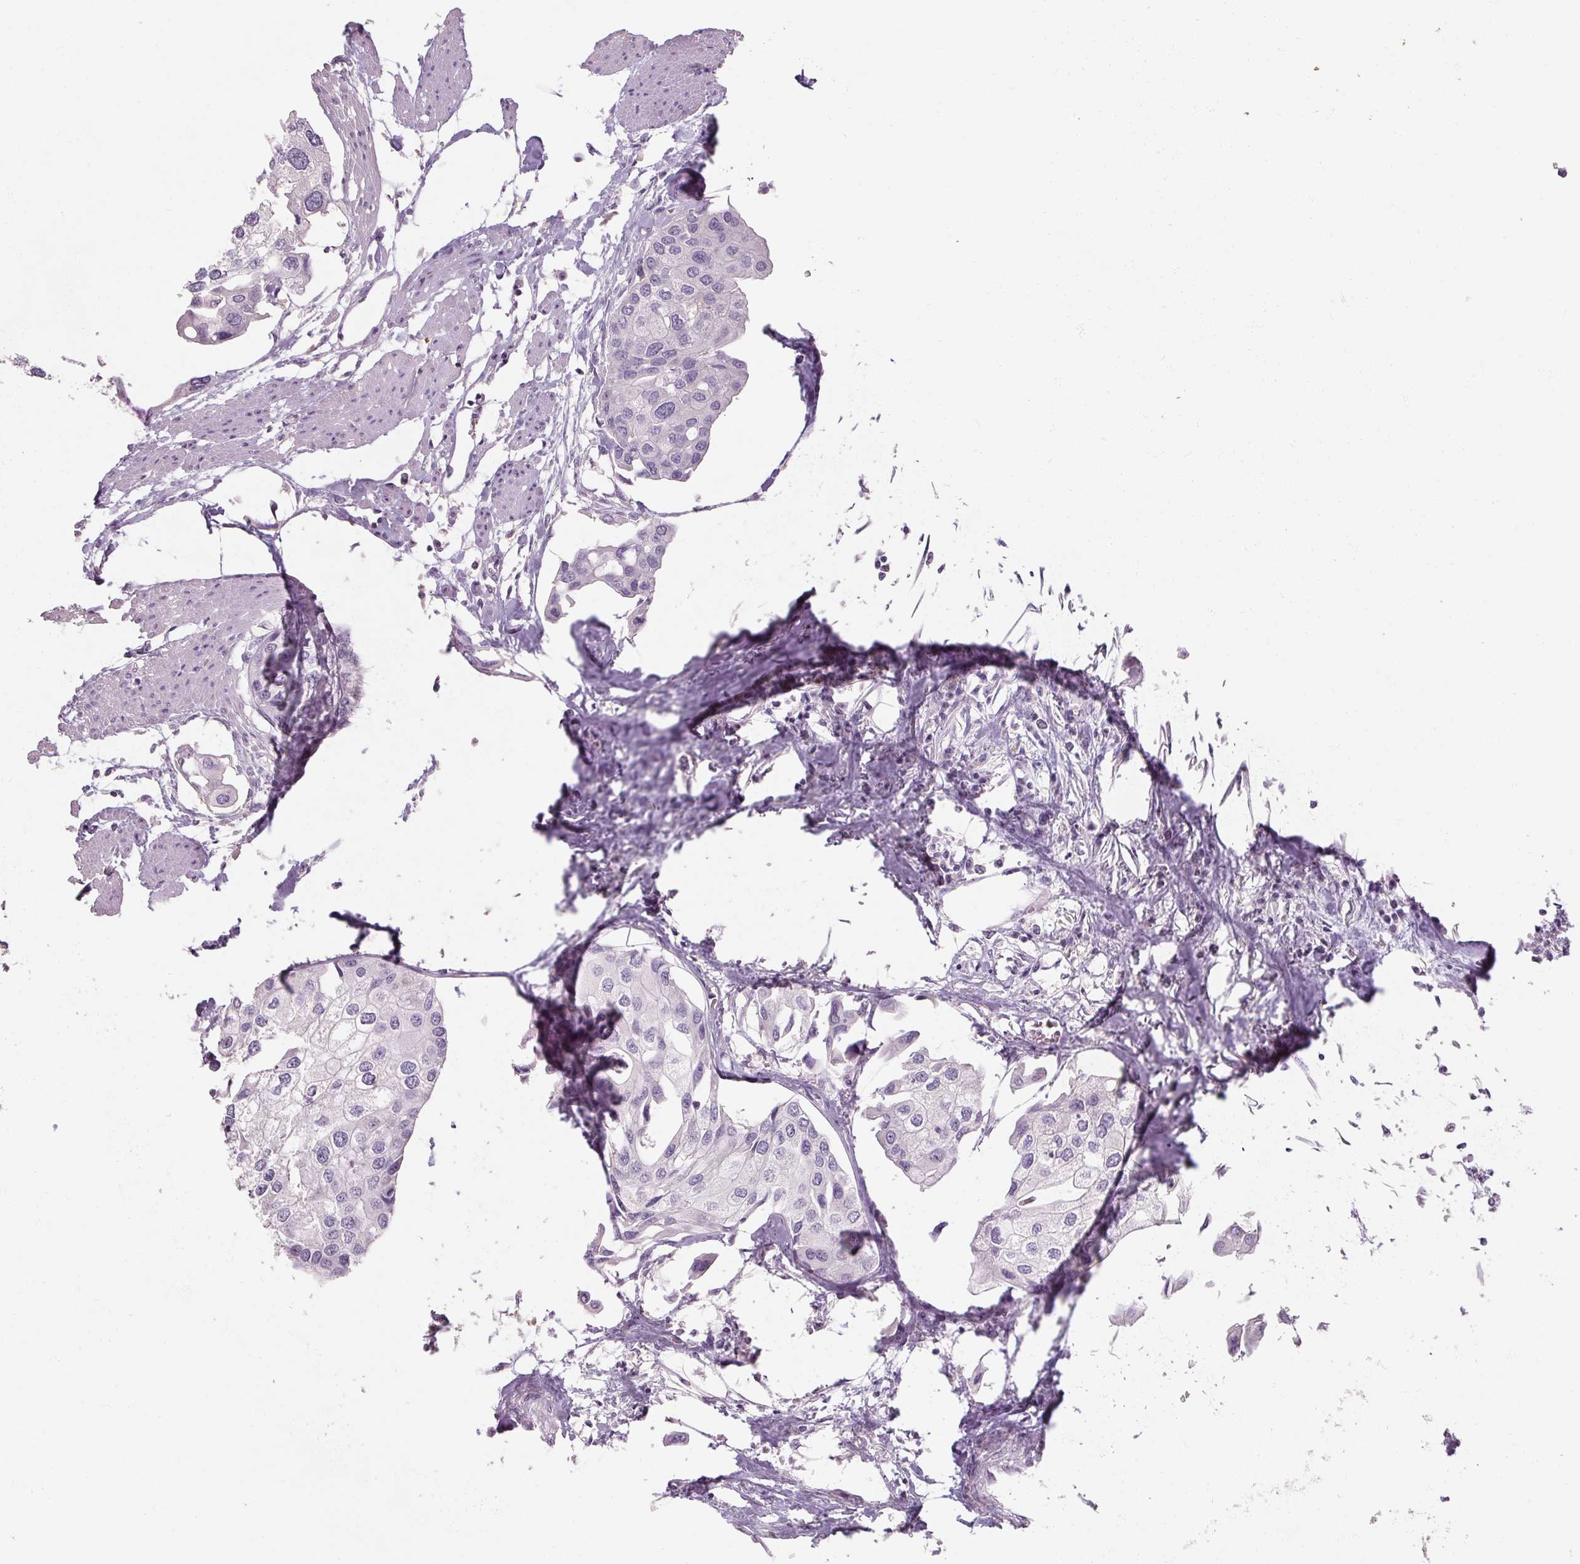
{"staining": {"intensity": "negative", "quantity": "none", "location": "none"}, "tissue": "urothelial cancer", "cell_type": "Tumor cells", "image_type": "cancer", "snomed": [{"axis": "morphology", "description": "Urothelial carcinoma, High grade"}, {"axis": "topography", "description": "Urinary bladder"}], "caption": "There is no significant expression in tumor cells of urothelial cancer. (Stains: DAB immunohistochemistry (IHC) with hematoxylin counter stain, Microscopy: brightfield microscopy at high magnification).", "gene": "NFE2L3", "patient": {"sex": "male", "age": 64}}